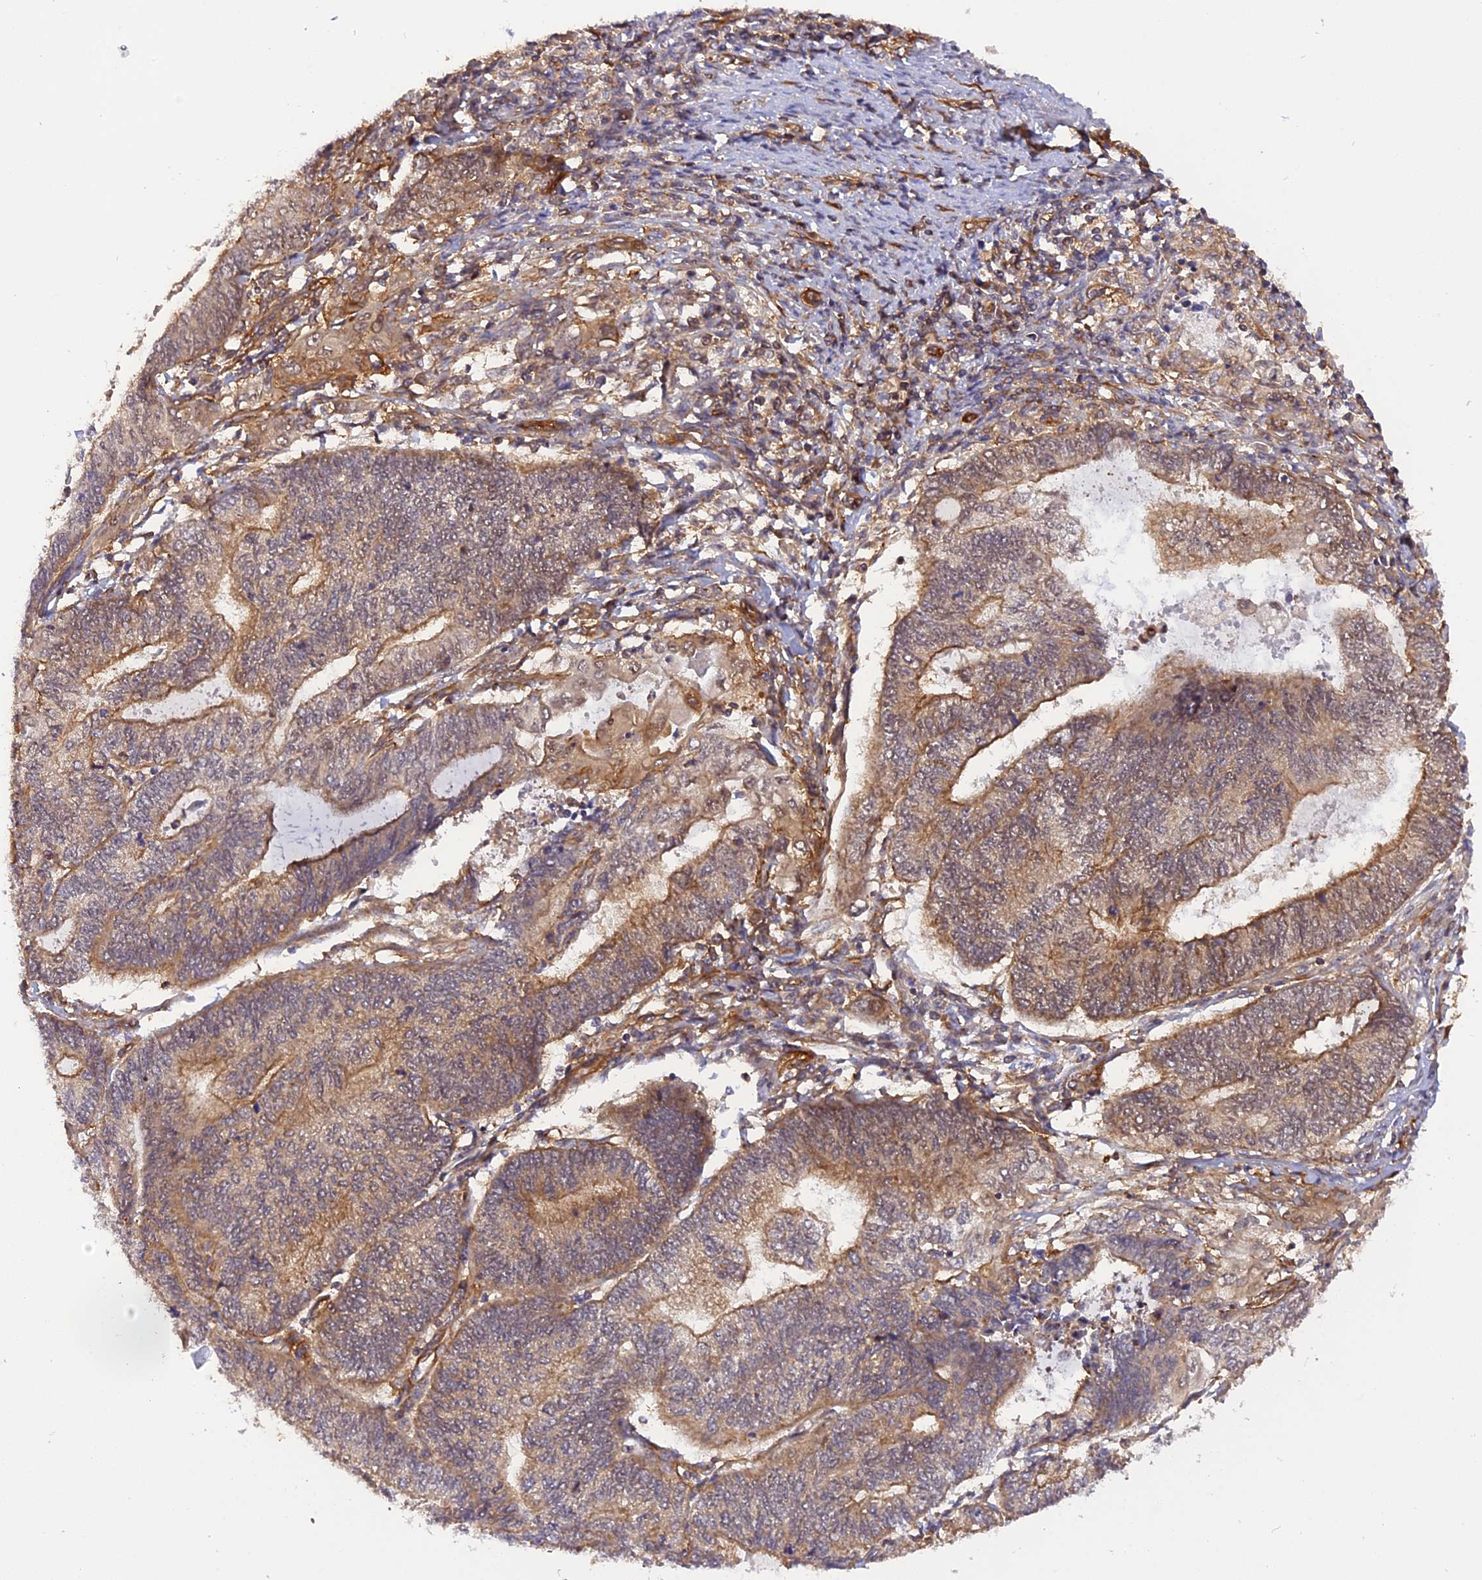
{"staining": {"intensity": "moderate", "quantity": ">75%", "location": "cytoplasmic/membranous"}, "tissue": "endometrial cancer", "cell_type": "Tumor cells", "image_type": "cancer", "snomed": [{"axis": "morphology", "description": "Adenocarcinoma, NOS"}, {"axis": "topography", "description": "Uterus"}, {"axis": "topography", "description": "Endometrium"}], "caption": "Immunohistochemical staining of endometrial cancer reveals moderate cytoplasmic/membranous protein positivity in approximately >75% of tumor cells.", "gene": "C5orf22", "patient": {"sex": "female", "age": 70}}